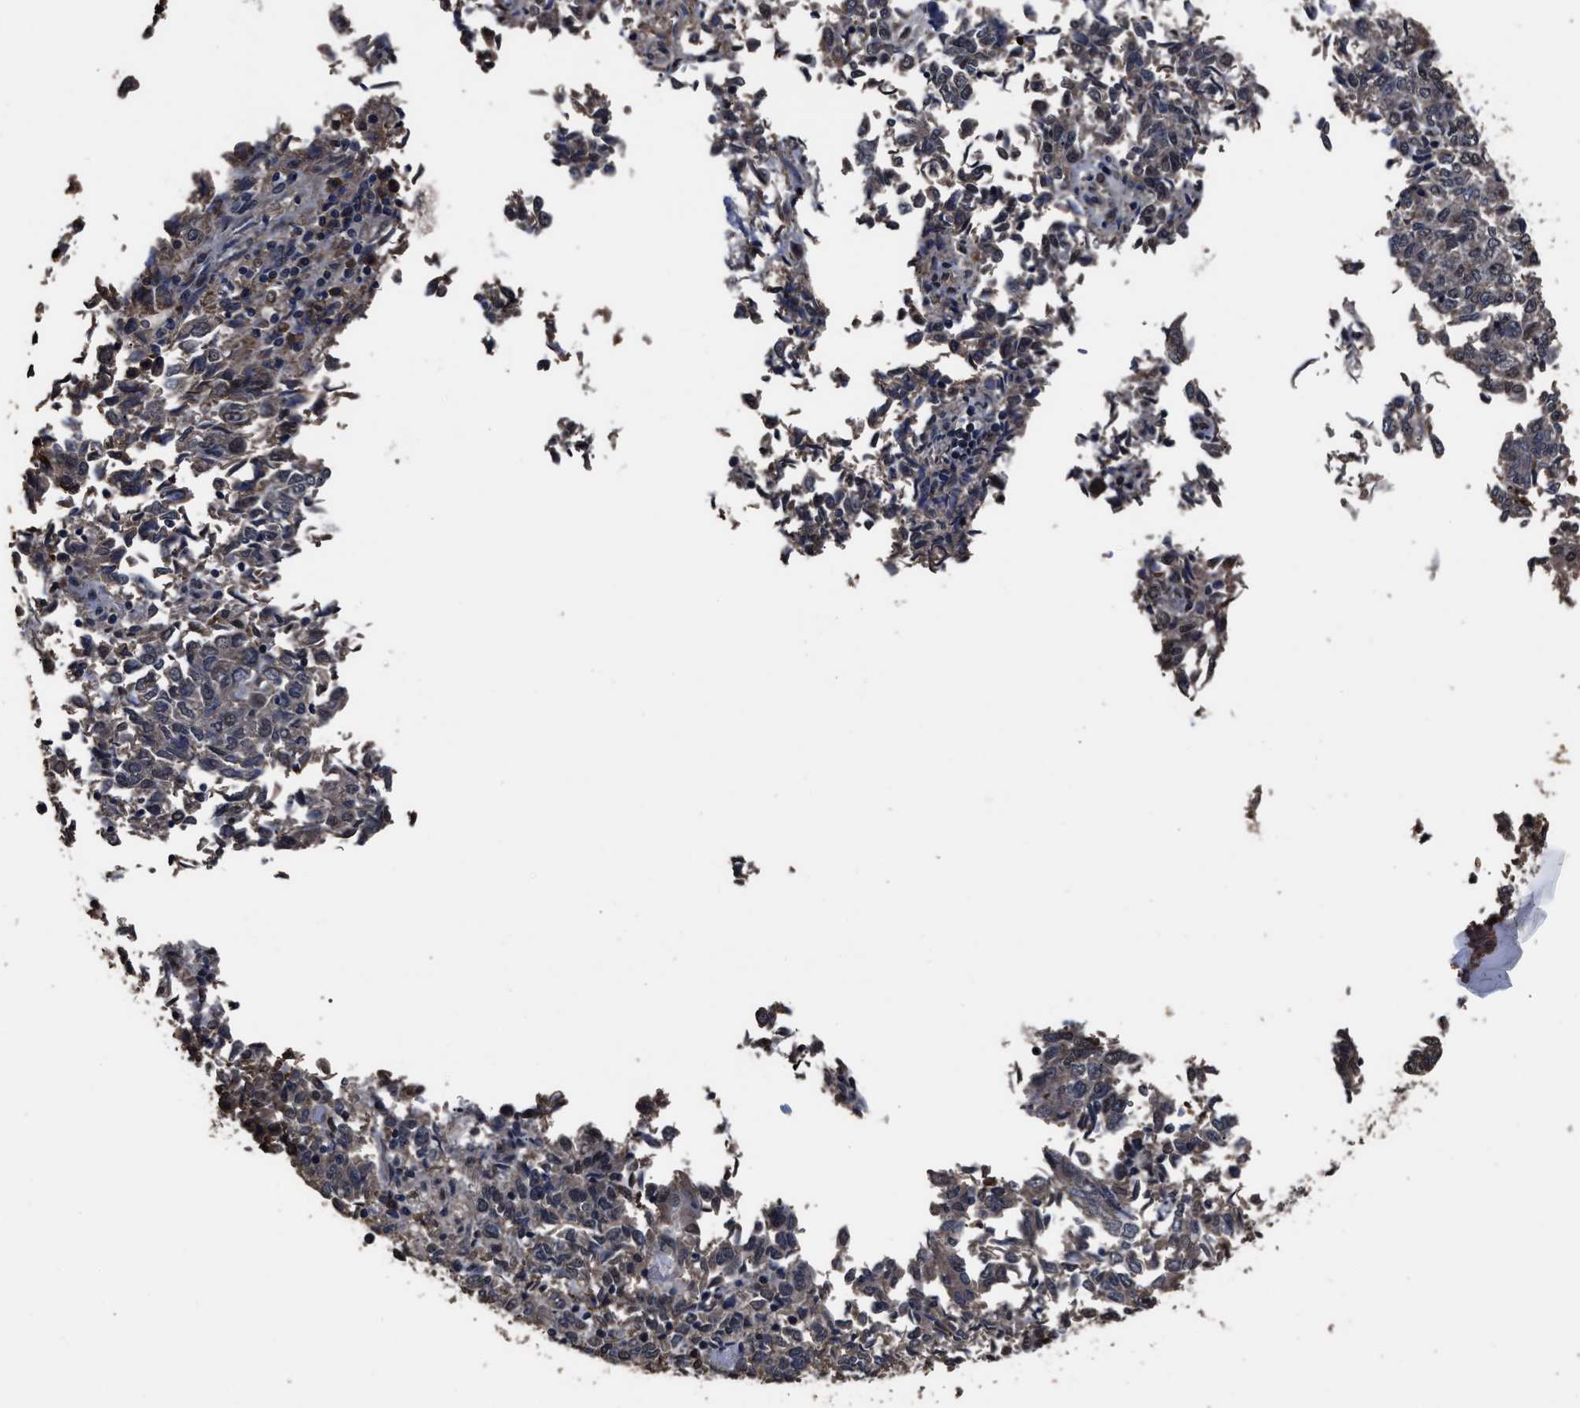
{"staining": {"intensity": "negative", "quantity": "none", "location": "none"}, "tissue": "endometrial cancer", "cell_type": "Tumor cells", "image_type": "cancer", "snomed": [{"axis": "morphology", "description": "Adenocarcinoma, NOS"}, {"axis": "topography", "description": "Endometrium"}], "caption": "Endometrial cancer was stained to show a protein in brown. There is no significant positivity in tumor cells.", "gene": "RSBN1L", "patient": {"sex": "female", "age": 80}}